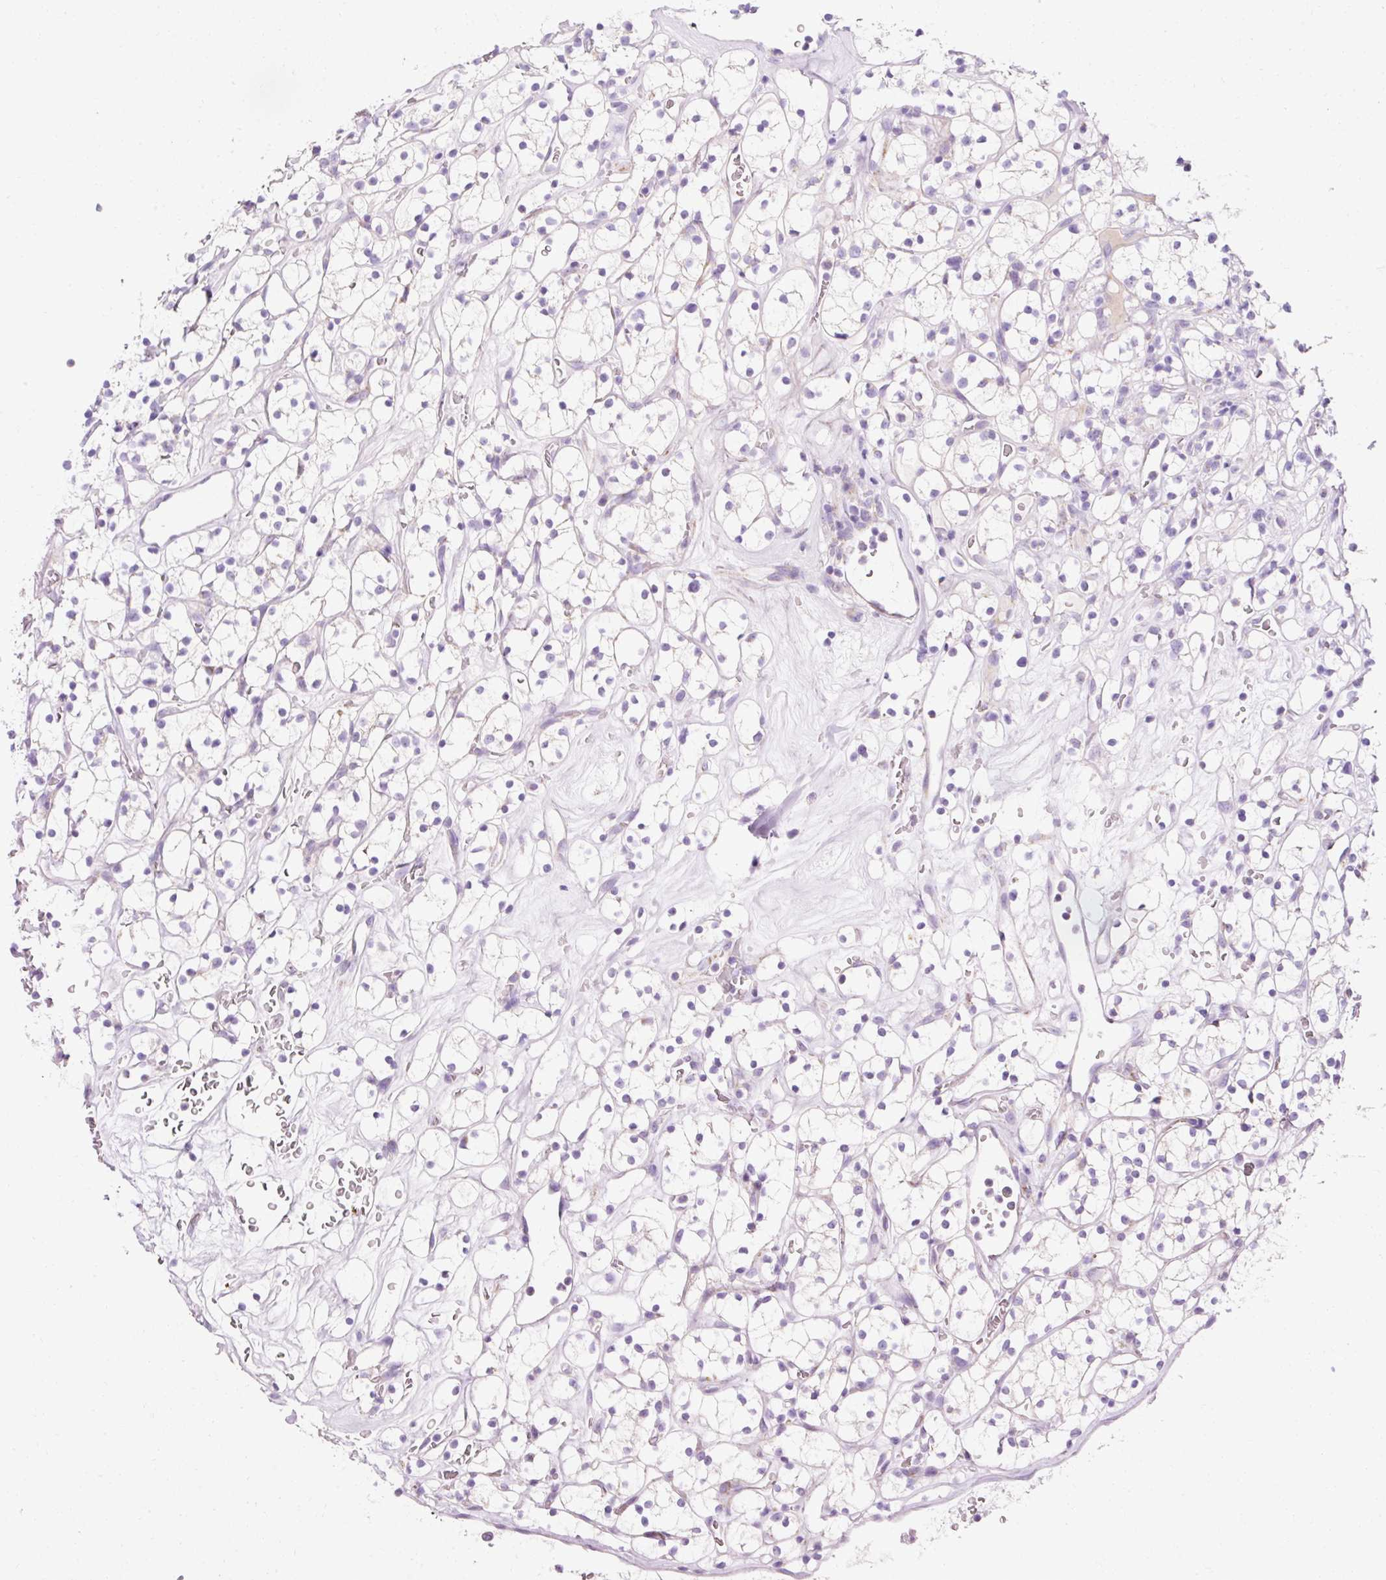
{"staining": {"intensity": "weak", "quantity": "<25%", "location": "cytoplasmic/membranous"}, "tissue": "renal cancer", "cell_type": "Tumor cells", "image_type": "cancer", "snomed": [{"axis": "morphology", "description": "Adenocarcinoma, NOS"}, {"axis": "topography", "description": "Kidney"}], "caption": "Histopathology image shows no significant protein expression in tumor cells of renal adenocarcinoma. (DAB immunohistochemistry (IHC) visualized using brightfield microscopy, high magnification).", "gene": "PLPP2", "patient": {"sex": "female", "age": 64}}